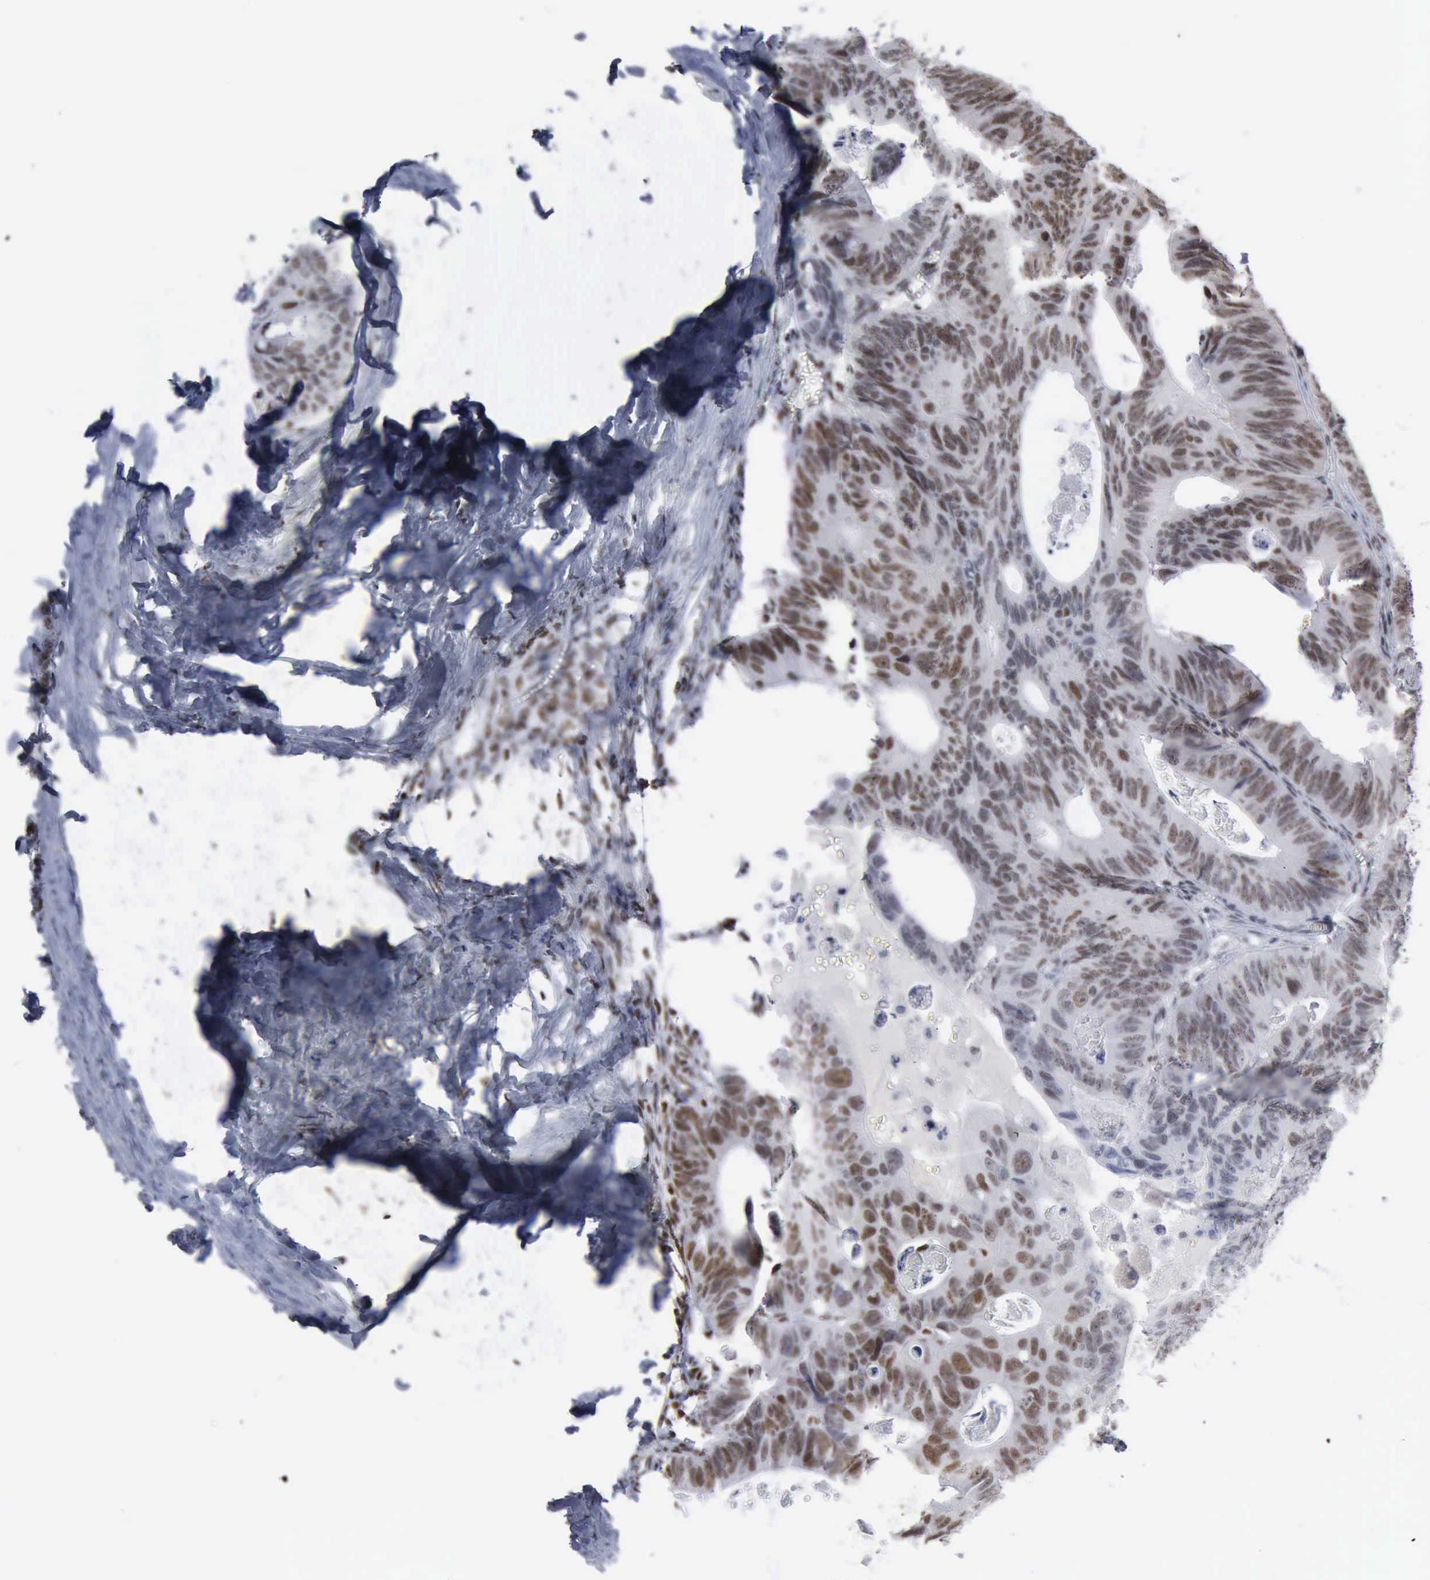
{"staining": {"intensity": "moderate", "quantity": "25%-75%", "location": "nuclear"}, "tissue": "colorectal cancer", "cell_type": "Tumor cells", "image_type": "cancer", "snomed": [{"axis": "morphology", "description": "Adenocarcinoma, NOS"}, {"axis": "topography", "description": "Colon"}], "caption": "The micrograph displays a brown stain indicating the presence of a protein in the nuclear of tumor cells in adenocarcinoma (colorectal).", "gene": "XPA", "patient": {"sex": "female", "age": 55}}